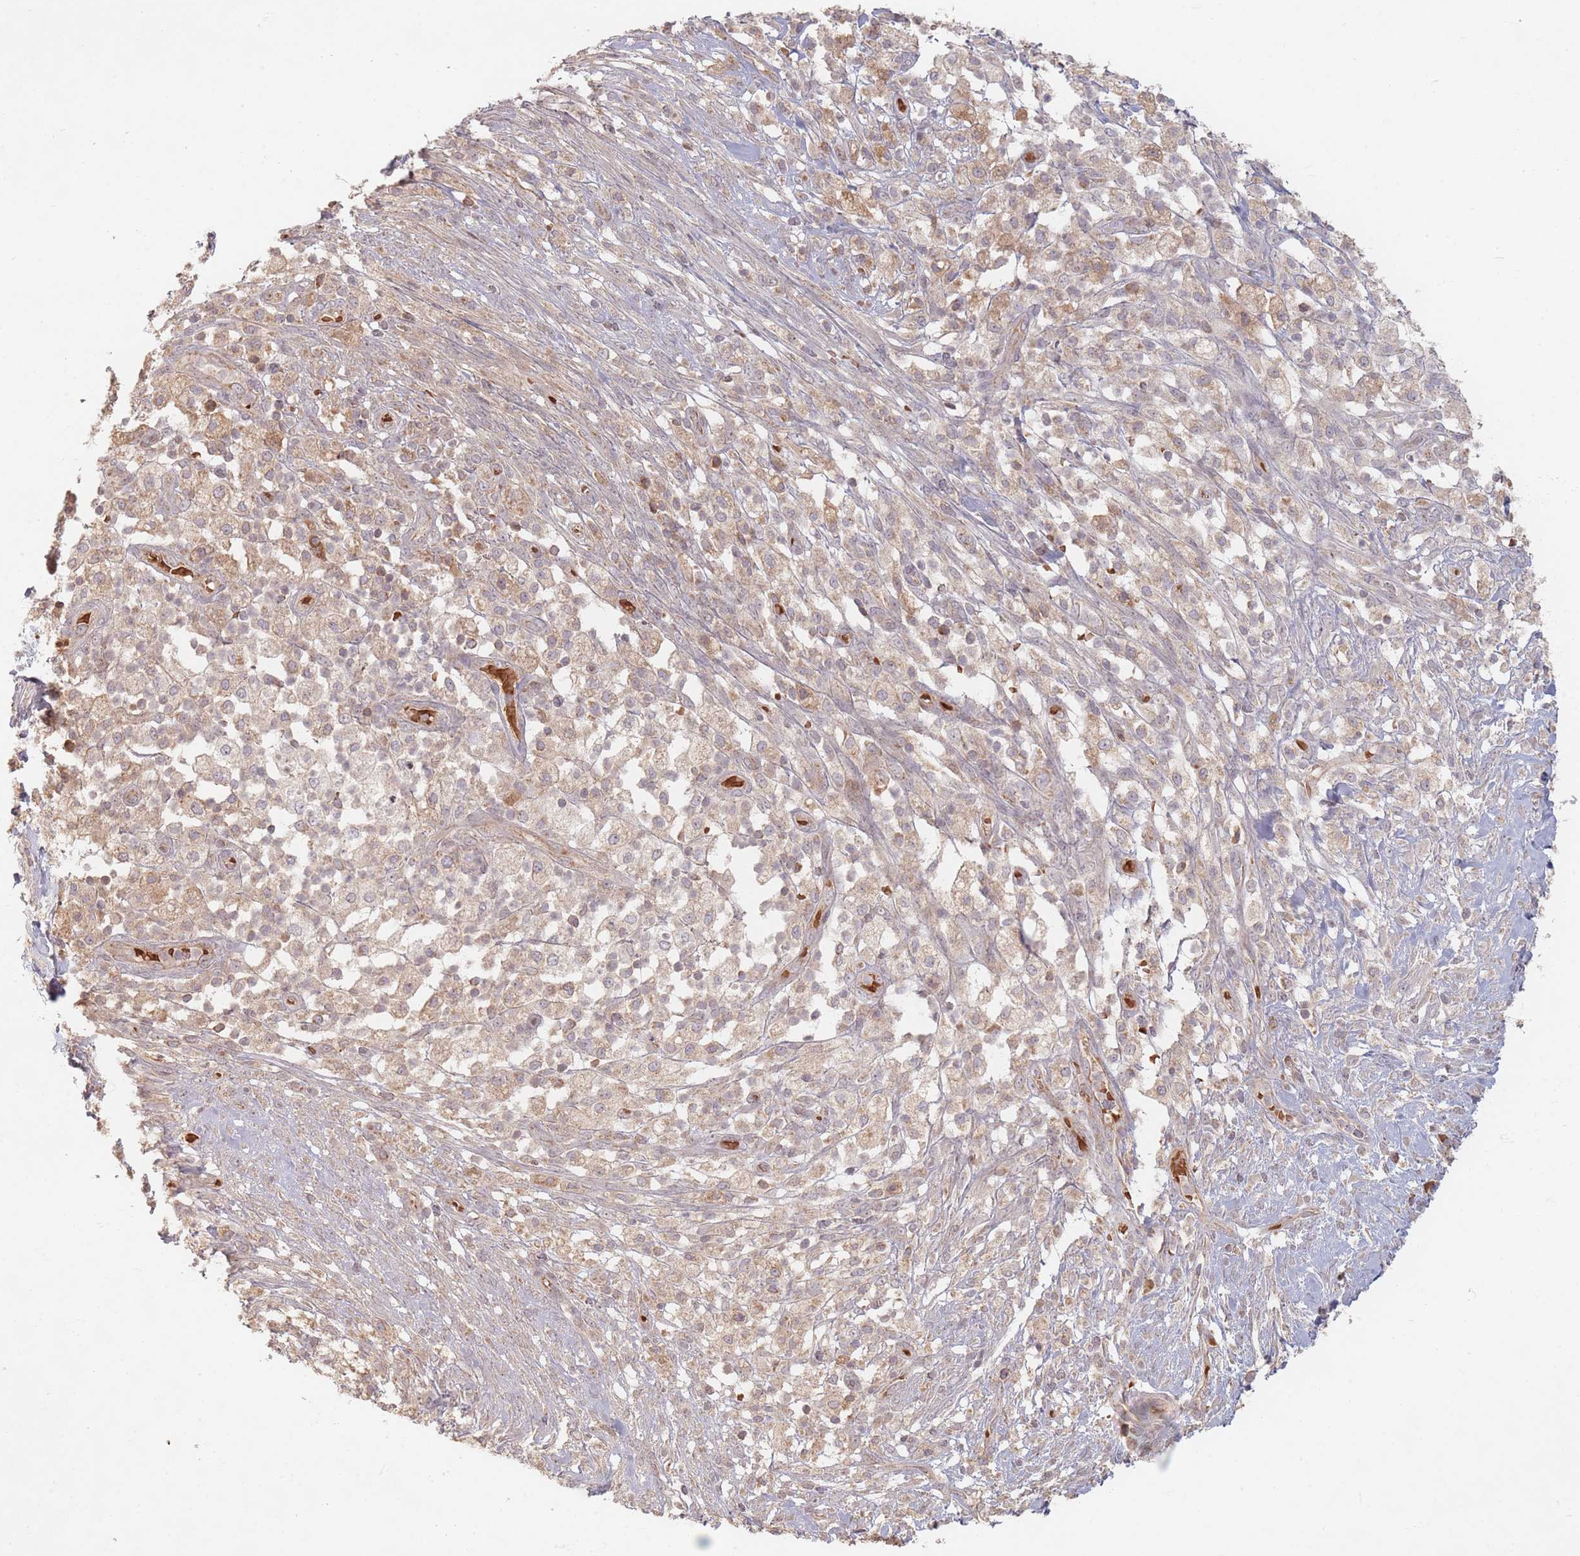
{"staining": {"intensity": "weak", "quantity": "25%-75%", "location": "cytoplasmic/membranous"}, "tissue": "pancreatic cancer", "cell_type": "Tumor cells", "image_type": "cancer", "snomed": [{"axis": "morphology", "description": "Adenocarcinoma, NOS"}, {"axis": "topography", "description": "Pancreas"}], "caption": "Adenocarcinoma (pancreatic) stained for a protein demonstrates weak cytoplasmic/membranous positivity in tumor cells.", "gene": "OR2M4", "patient": {"sex": "female", "age": 72}}